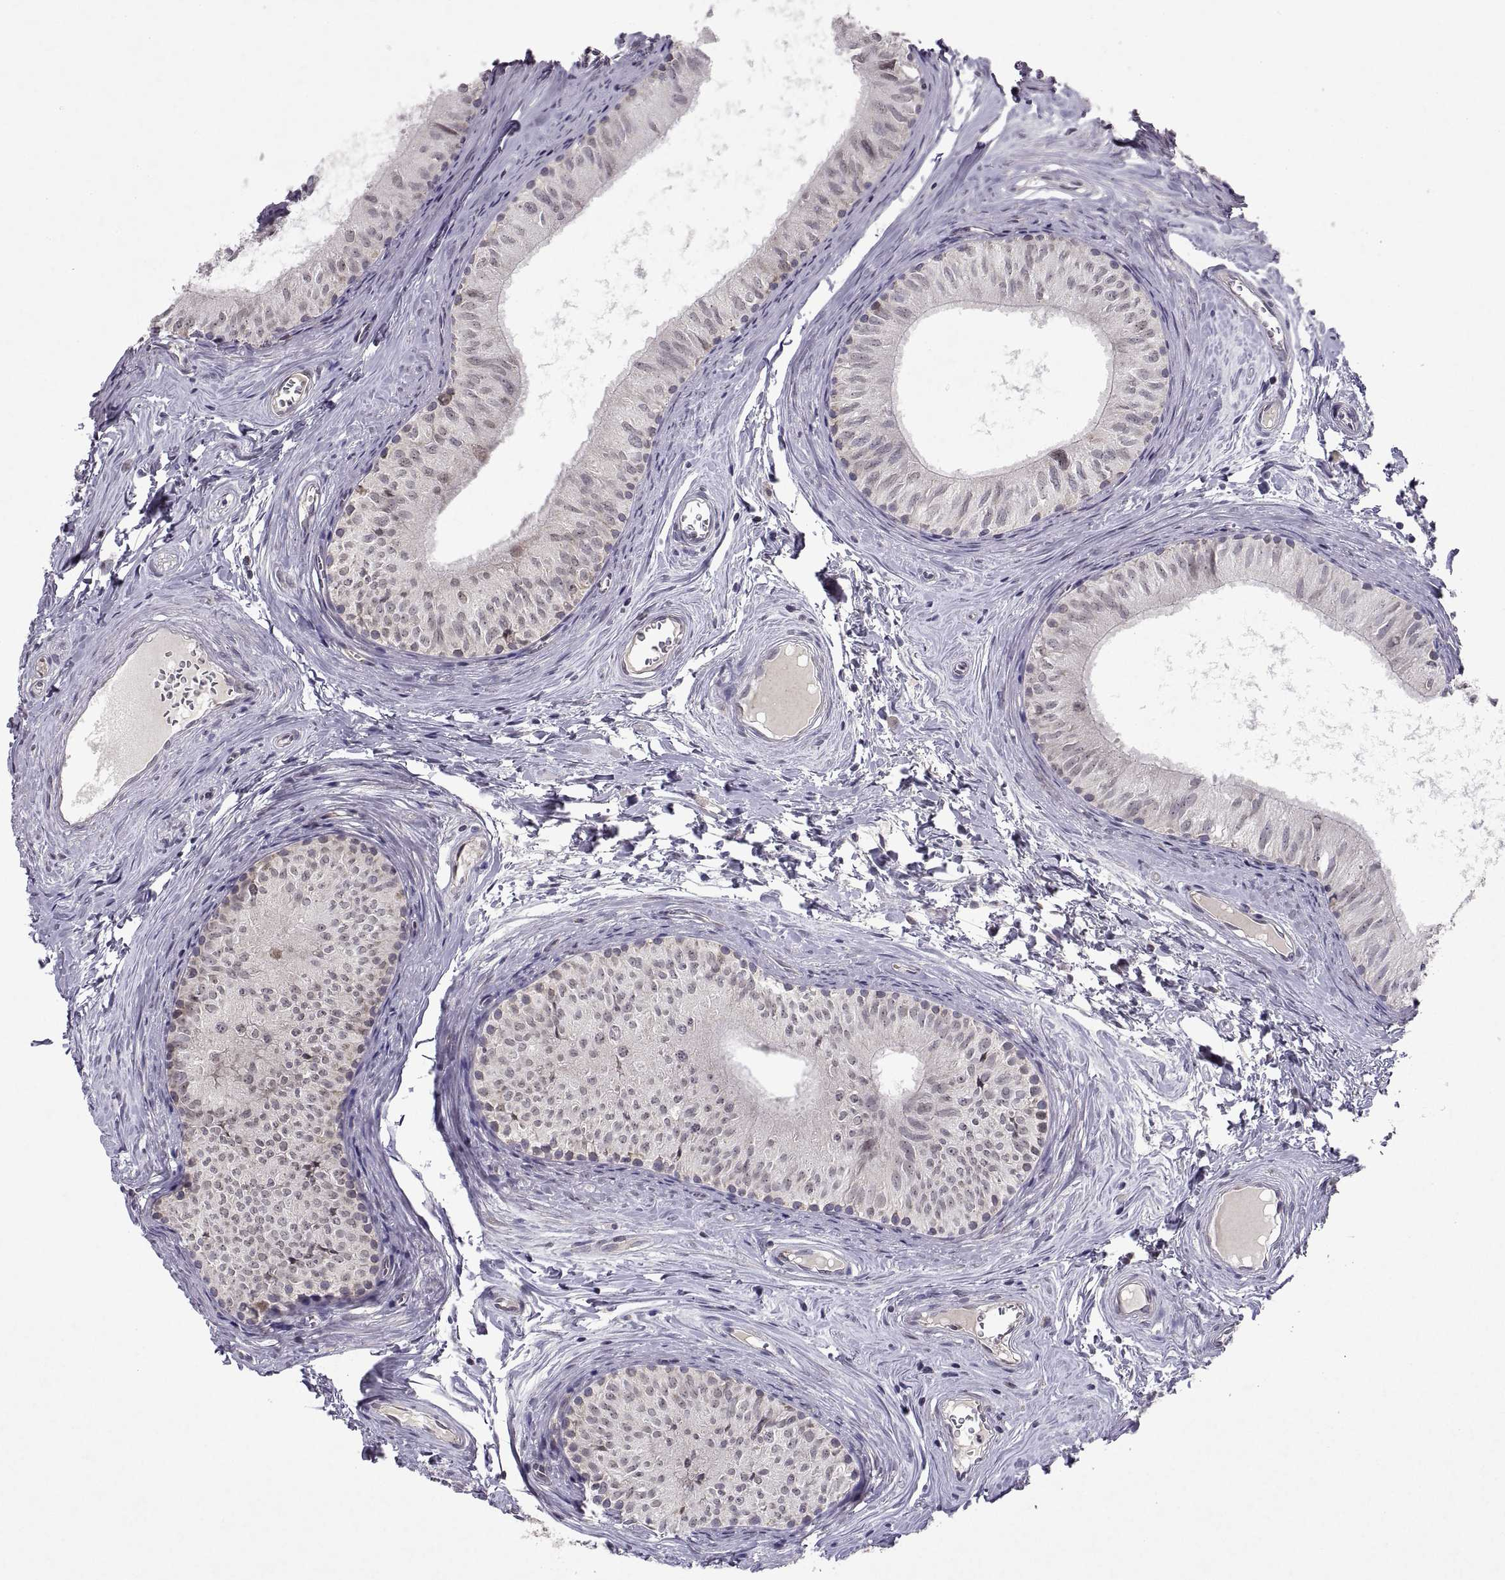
{"staining": {"intensity": "weak", "quantity": "<25%", "location": "cytoplasmic/membranous"}, "tissue": "epididymis", "cell_type": "Glandular cells", "image_type": "normal", "snomed": [{"axis": "morphology", "description": "Normal tissue, NOS"}, {"axis": "topography", "description": "Epididymis"}], "caption": "The micrograph shows no staining of glandular cells in normal epididymis.", "gene": "MANBAL", "patient": {"sex": "male", "age": 52}}